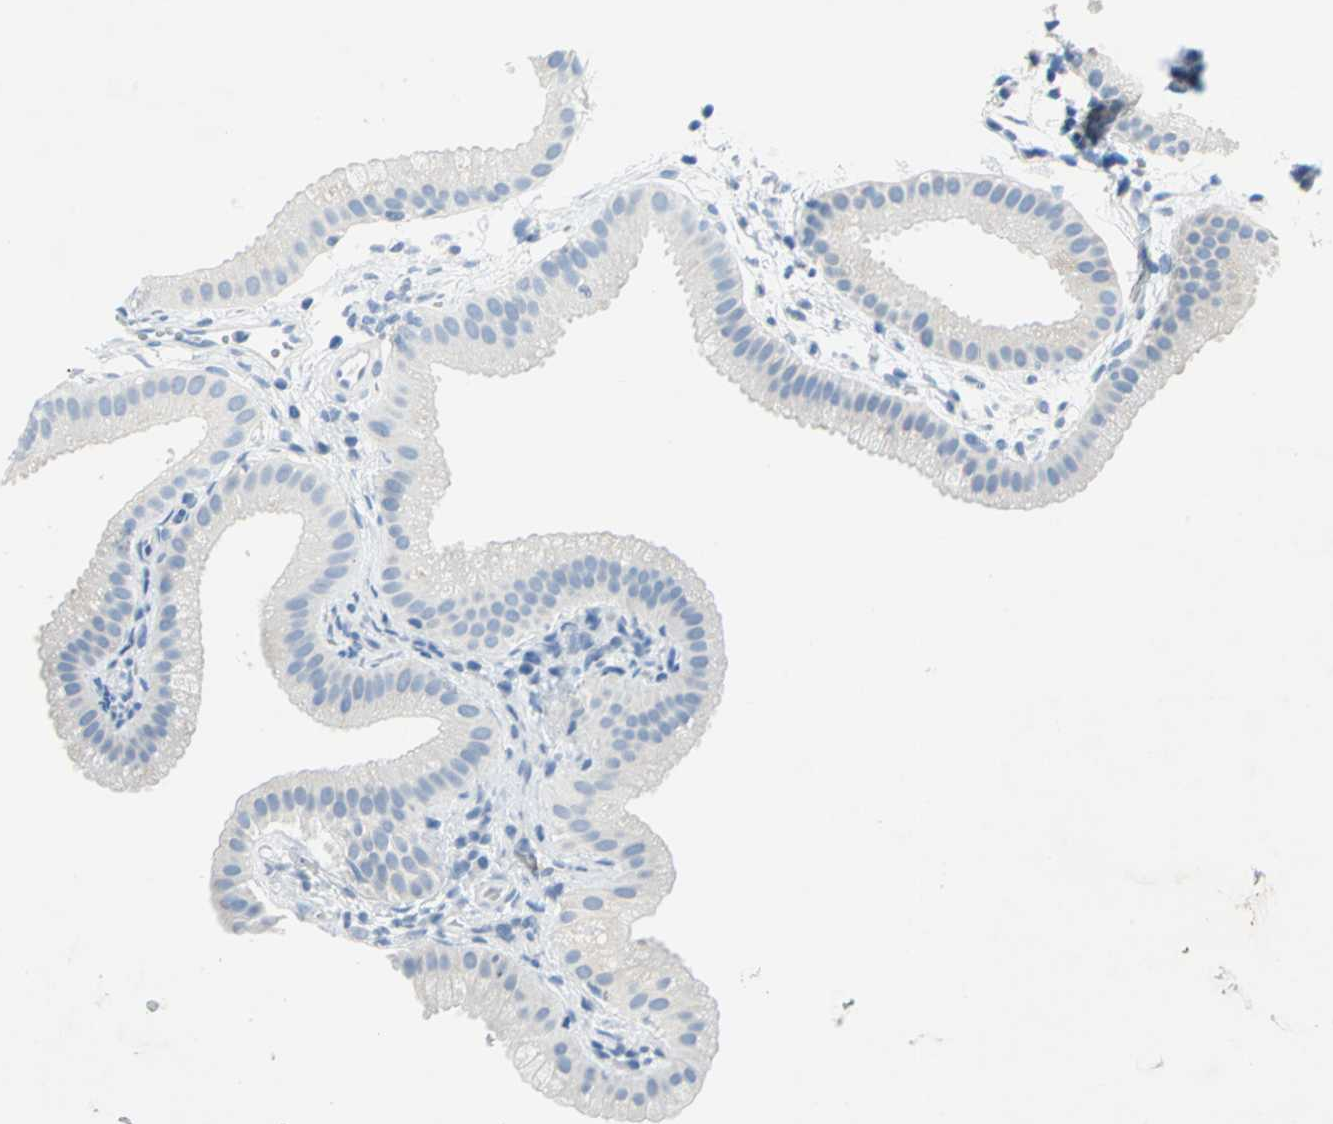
{"staining": {"intensity": "negative", "quantity": "none", "location": "none"}, "tissue": "gallbladder", "cell_type": "Glandular cells", "image_type": "normal", "snomed": [{"axis": "morphology", "description": "Normal tissue, NOS"}, {"axis": "topography", "description": "Gallbladder"}], "caption": "Glandular cells show no significant protein positivity in benign gallbladder. (DAB (3,3'-diaminobenzidine) immunohistochemistry (IHC) with hematoxylin counter stain).", "gene": "PKLR", "patient": {"sex": "female", "age": 64}}